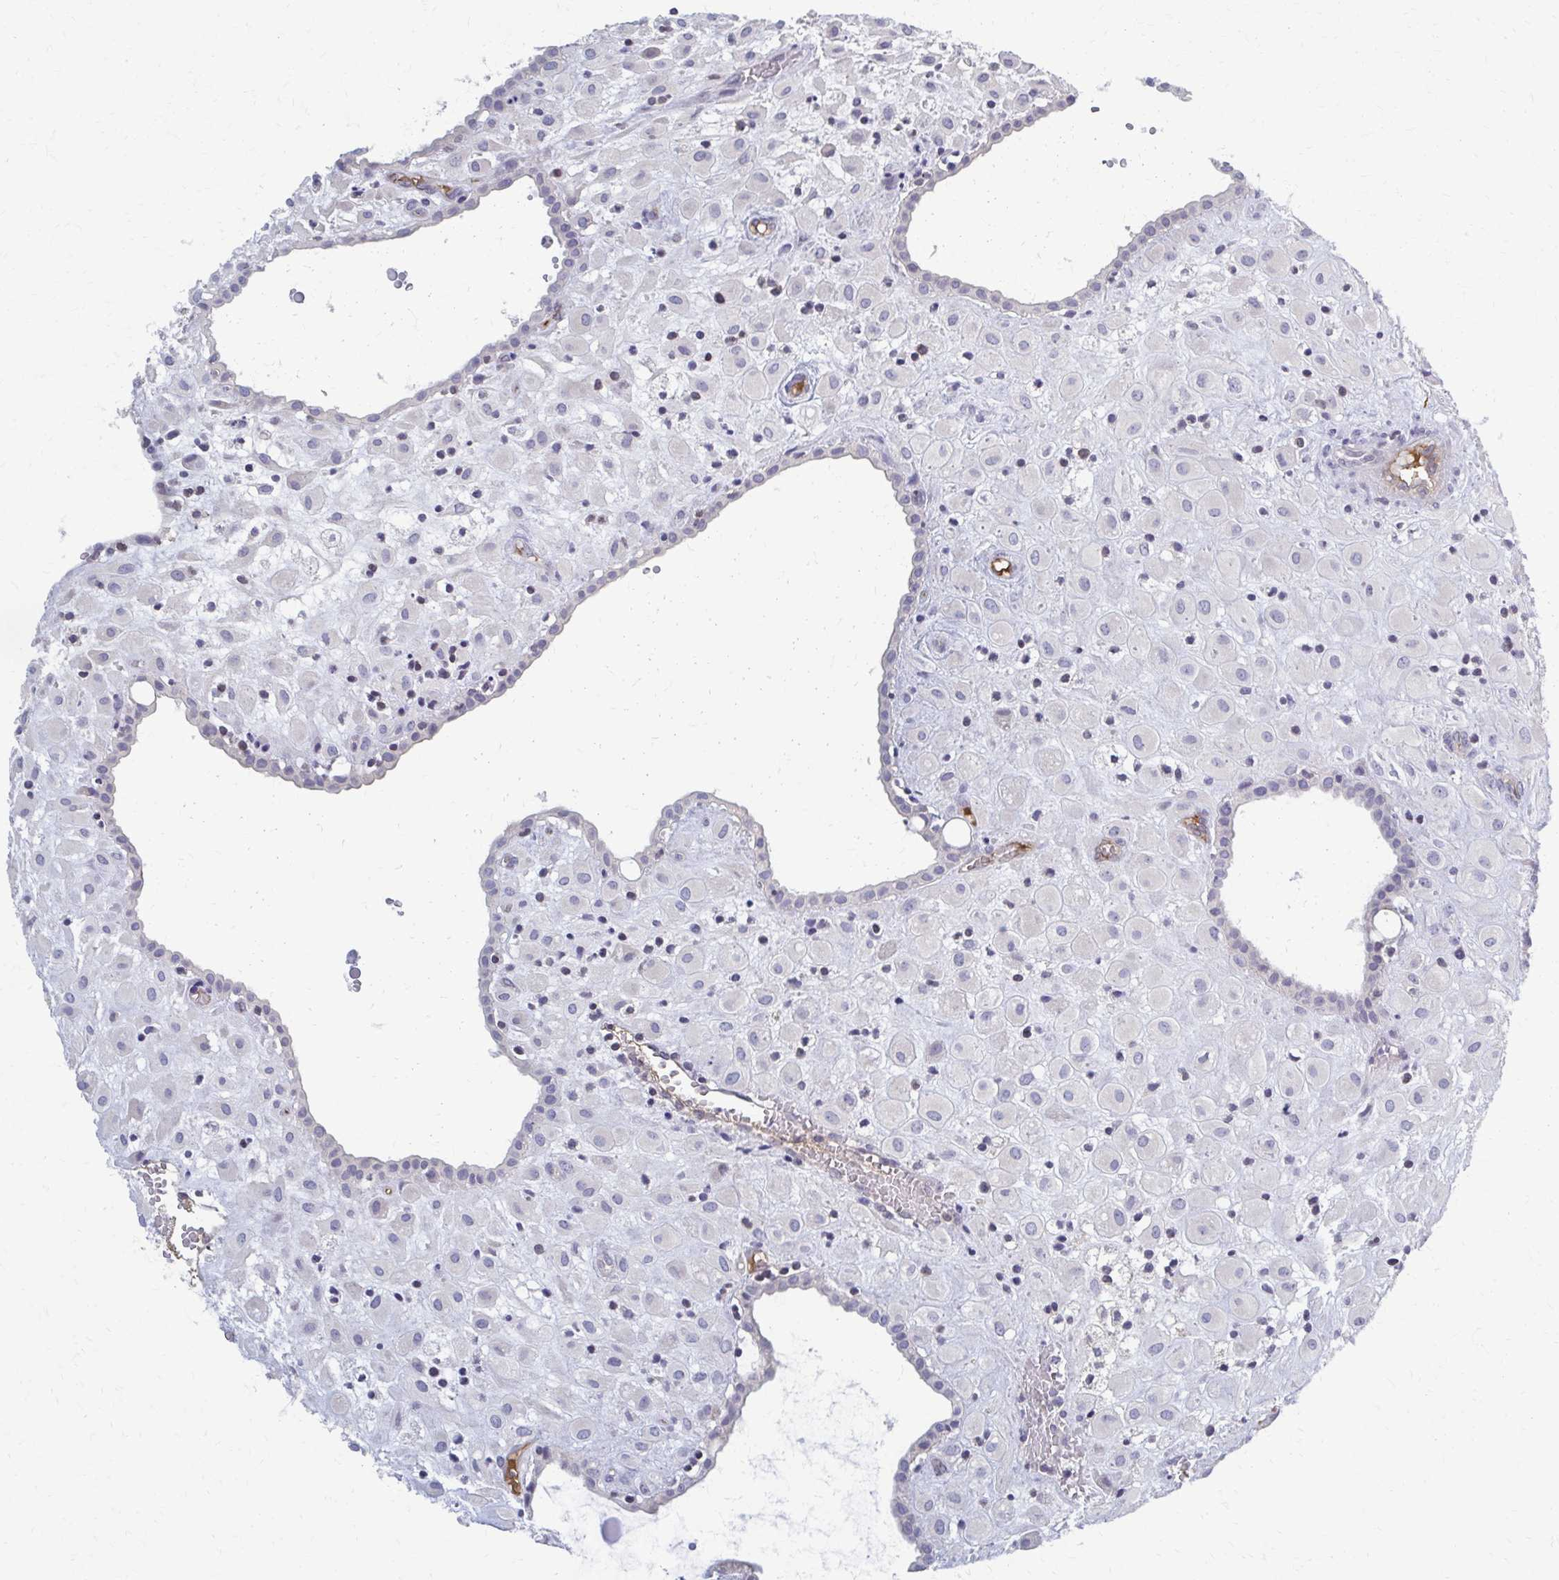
{"staining": {"intensity": "negative", "quantity": "none", "location": "none"}, "tissue": "placenta", "cell_type": "Decidual cells", "image_type": "normal", "snomed": [{"axis": "morphology", "description": "Normal tissue, NOS"}, {"axis": "topography", "description": "Placenta"}], "caption": "This is an immunohistochemistry micrograph of normal human placenta. There is no positivity in decidual cells.", "gene": "MCRIP2", "patient": {"sex": "female", "age": 24}}